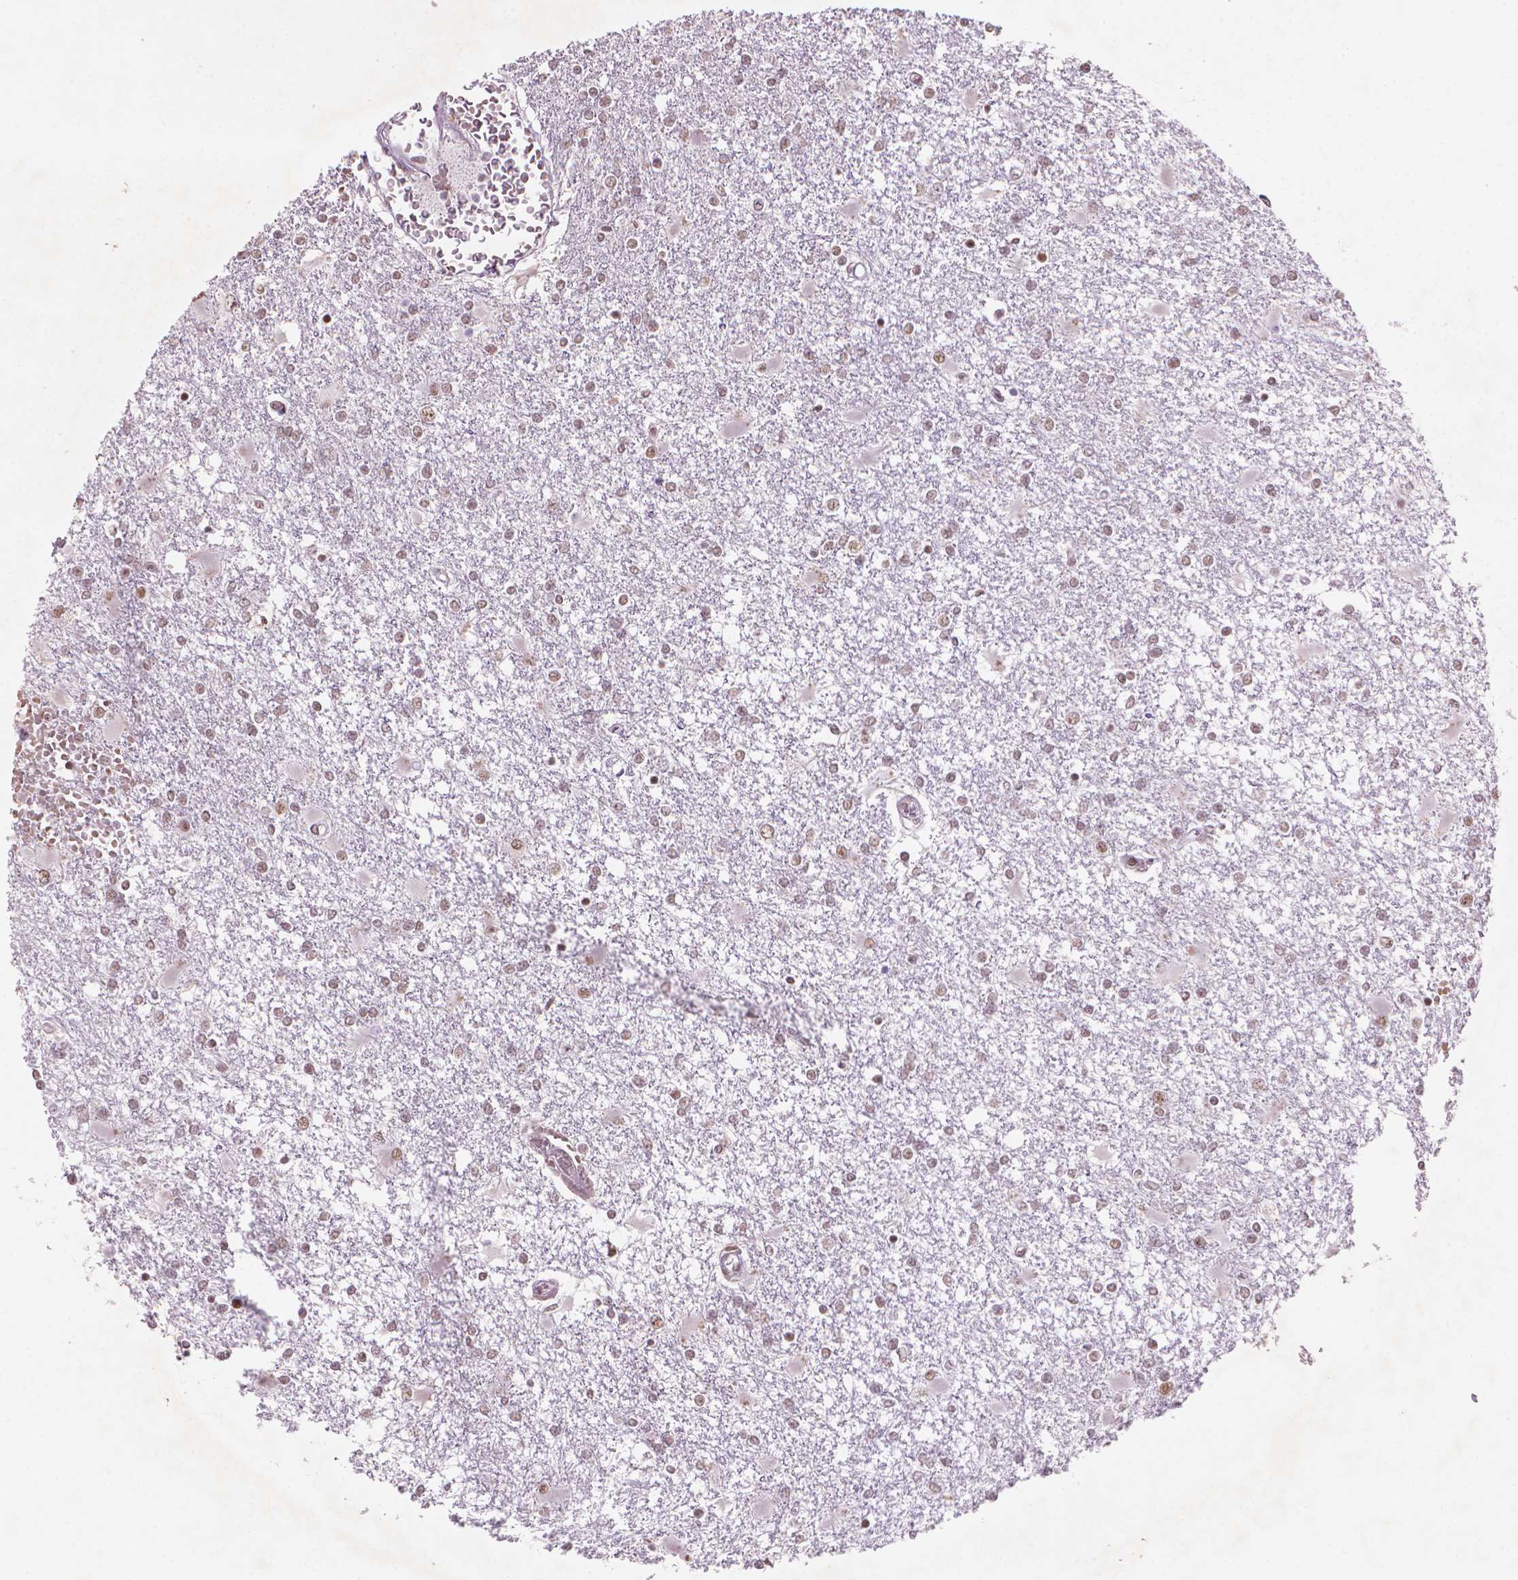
{"staining": {"intensity": "weak", "quantity": "25%-75%", "location": "nuclear"}, "tissue": "glioma", "cell_type": "Tumor cells", "image_type": "cancer", "snomed": [{"axis": "morphology", "description": "Glioma, malignant, High grade"}, {"axis": "topography", "description": "Cerebral cortex"}], "caption": "Malignant glioma (high-grade) stained with a protein marker demonstrates weak staining in tumor cells.", "gene": "HES7", "patient": {"sex": "male", "age": 79}}